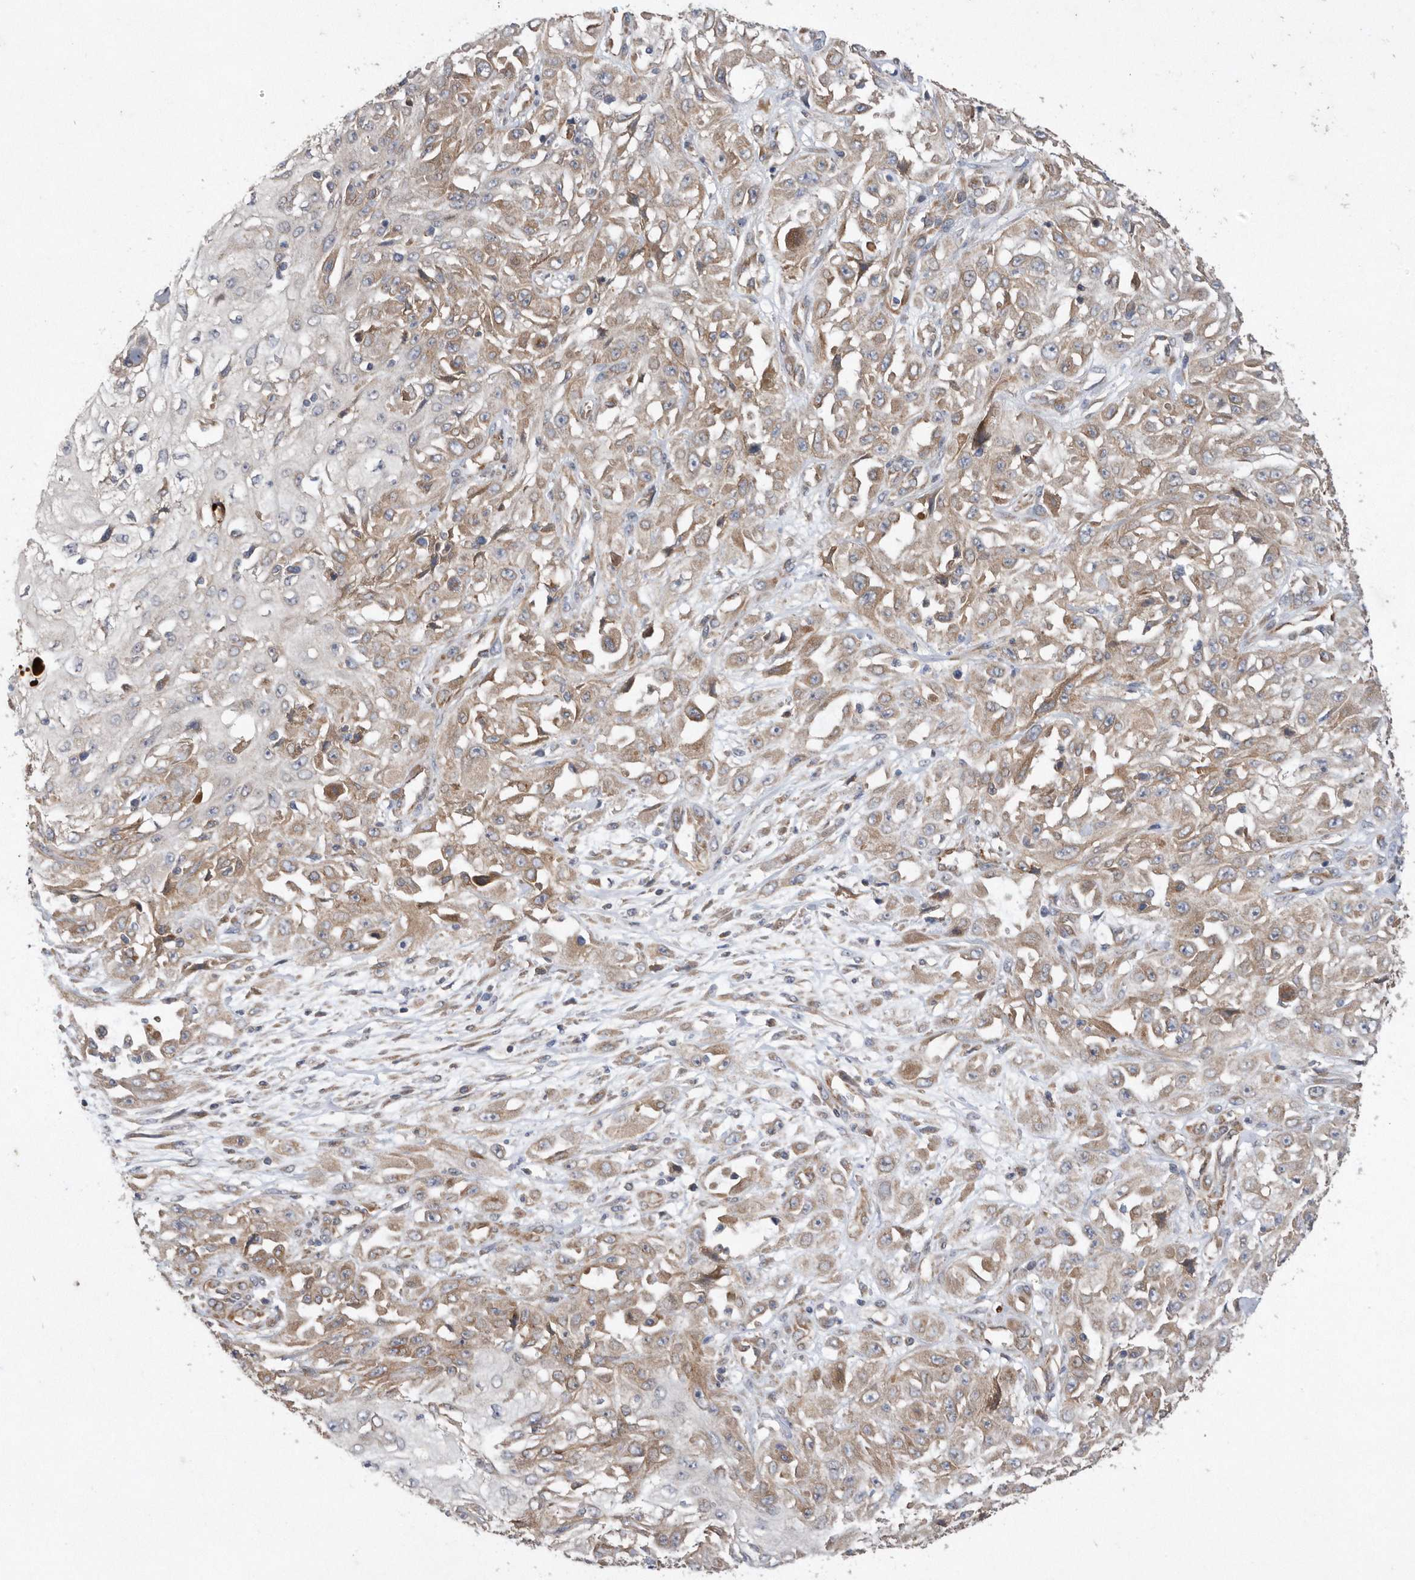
{"staining": {"intensity": "moderate", "quantity": ">75%", "location": "cytoplasmic/membranous"}, "tissue": "skin cancer", "cell_type": "Tumor cells", "image_type": "cancer", "snomed": [{"axis": "morphology", "description": "Squamous cell carcinoma, NOS"}, {"axis": "morphology", "description": "Squamous cell carcinoma, metastatic, NOS"}, {"axis": "topography", "description": "Skin"}, {"axis": "topography", "description": "Lymph node"}], "caption": "An IHC micrograph of tumor tissue is shown. Protein staining in brown shows moderate cytoplasmic/membranous positivity in skin metastatic squamous cell carcinoma within tumor cells. The staining is performed using DAB (3,3'-diaminobenzidine) brown chromogen to label protein expression. The nuclei are counter-stained blue using hematoxylin.", "gene": "PON2", "patient": {"sex": "male", "age": 75}}